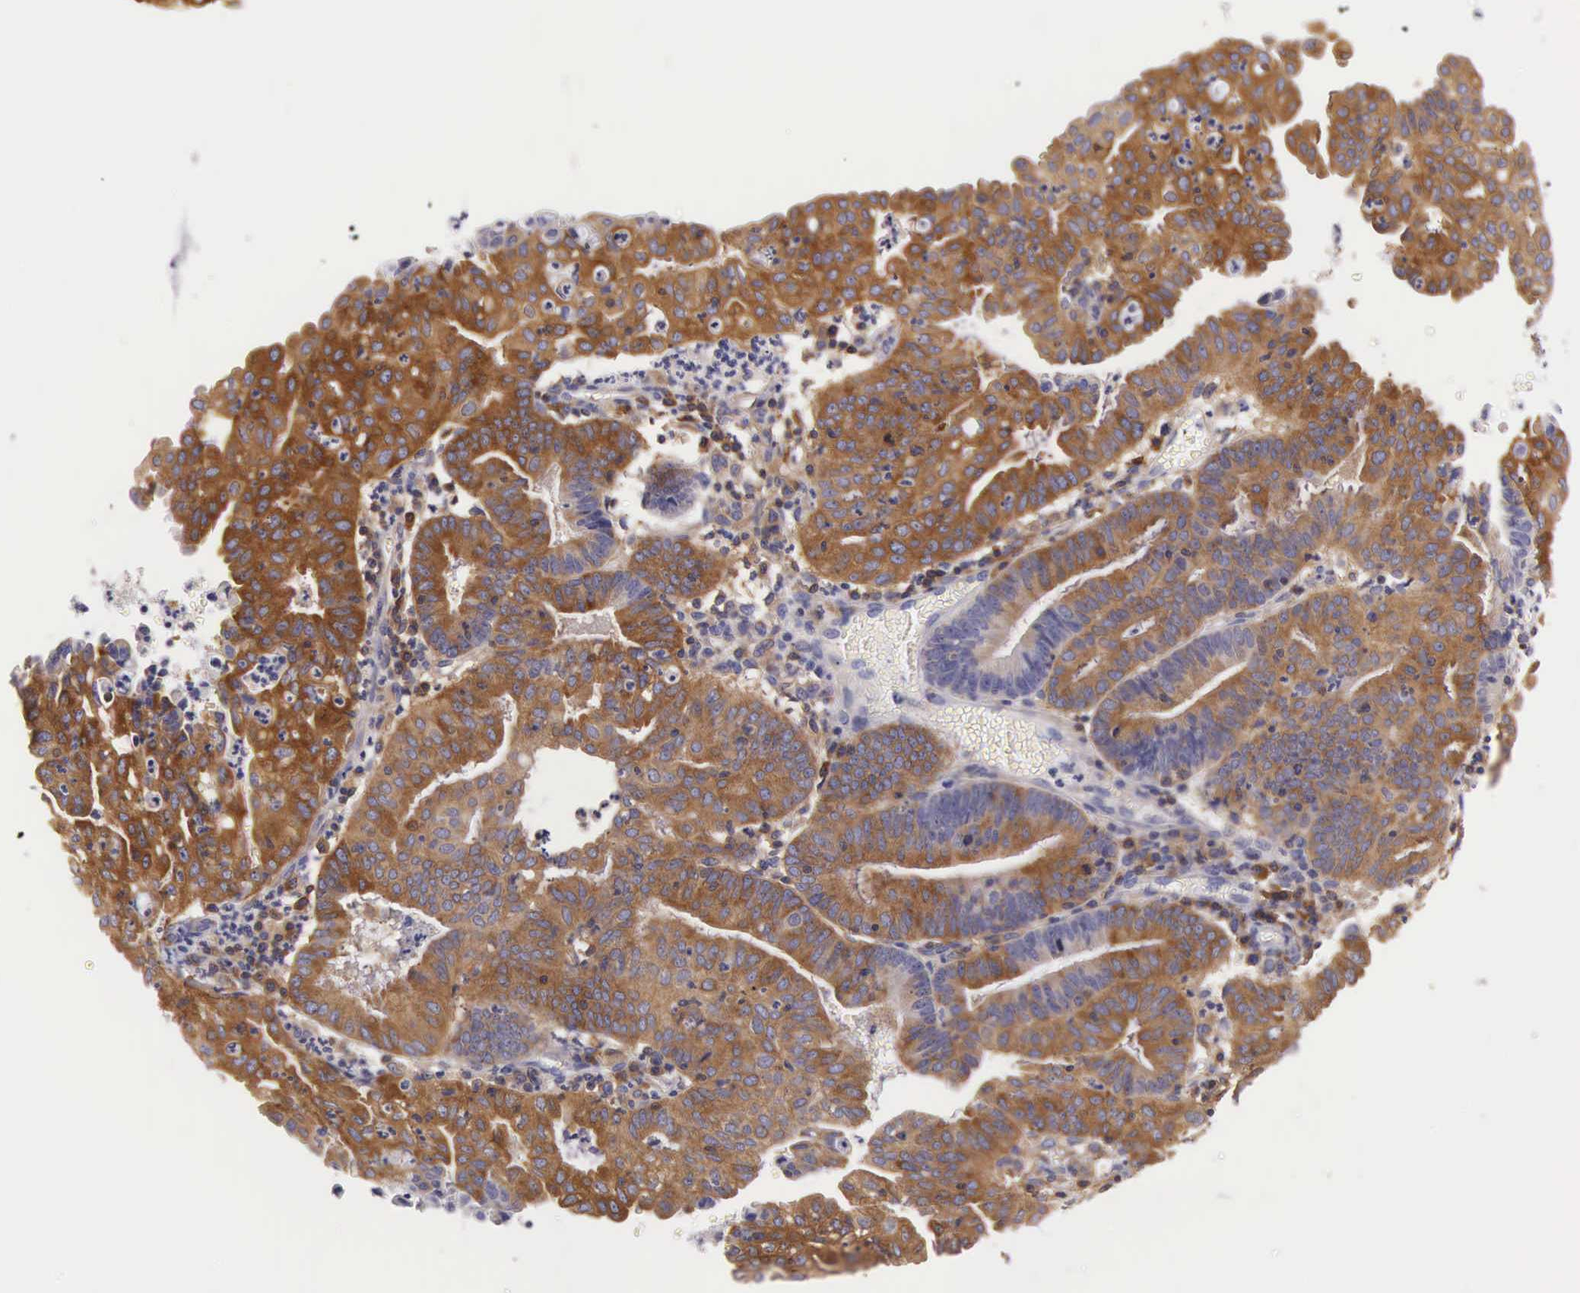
{"staining": {"intensity": "strong", "quantity": "25%-75%", "location": "cytoplasmic/membranous"}, "tissue": "endometrial cancer", "cell_type": "Tumor cells", "image_type": "cancer", "snomed": [{"axis": "morphology", "description": "Adenocarcinoma, NOS"}, {"axis": "topography", "description": "Endometrium"}], "caption": "Immunohistochemistry (IHC) image of neoplastic tissue: human adenocarcinoma (endometrial) stained using immunohistochemistry reveals high levels of strong protein expression localized specifically in the cytoplasmic/membranous of tumor cells, appearing as a cytoplasmic/membranous brown color.", "gene": "OSBPL3", "patient": {"sex": "female", "age": 60}}